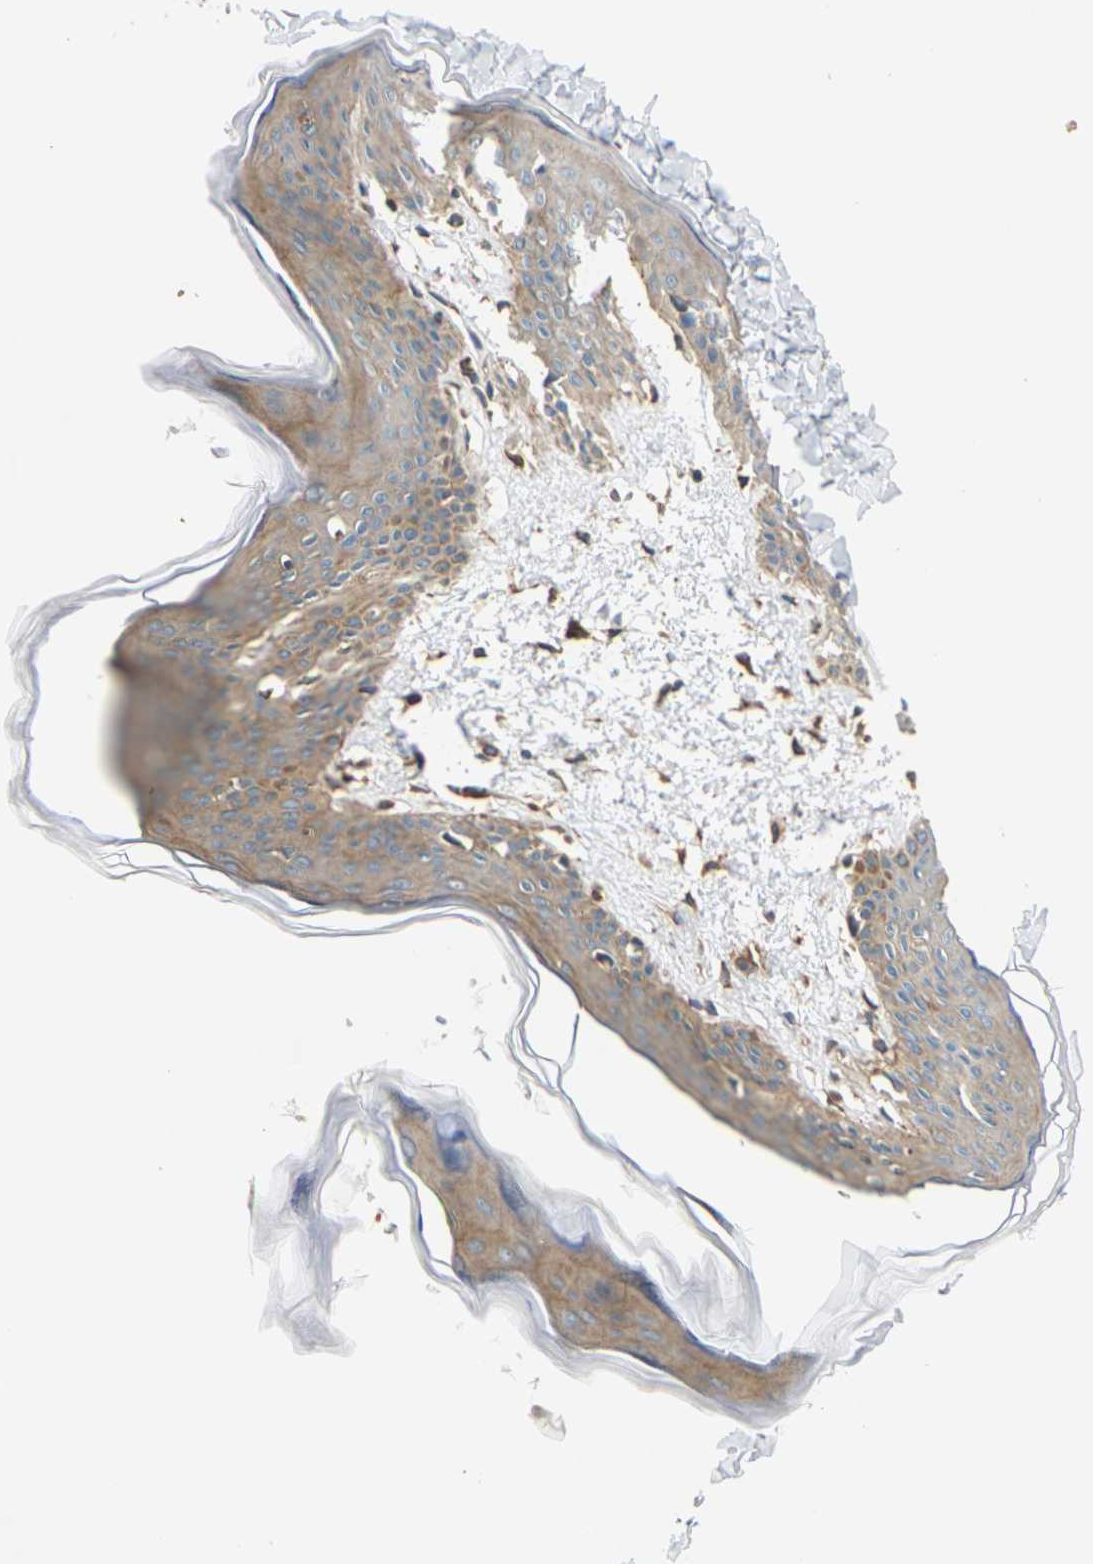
{"staining": {"intensity": "moderate", "quantity": ">75%", "location": "cytoplasmic/membranous"}, "tissue": "skin", "cell_type": "Fibroblasts", "image_type": "normal", "snomed": [{"axis": "morphology", "description": "Normal tissue, NOS"}, {"axis": "topography", "description": "Skin"}], "caption": "IHC micrograph of benign human skin stained for a protein (brown), which displays medium levels of moderate cytoplasmic/membranous positivity in approximately >75% of fibroblasts.", "gene": "PCDHB4", "patient": {"sex": "female", "age": 17}}